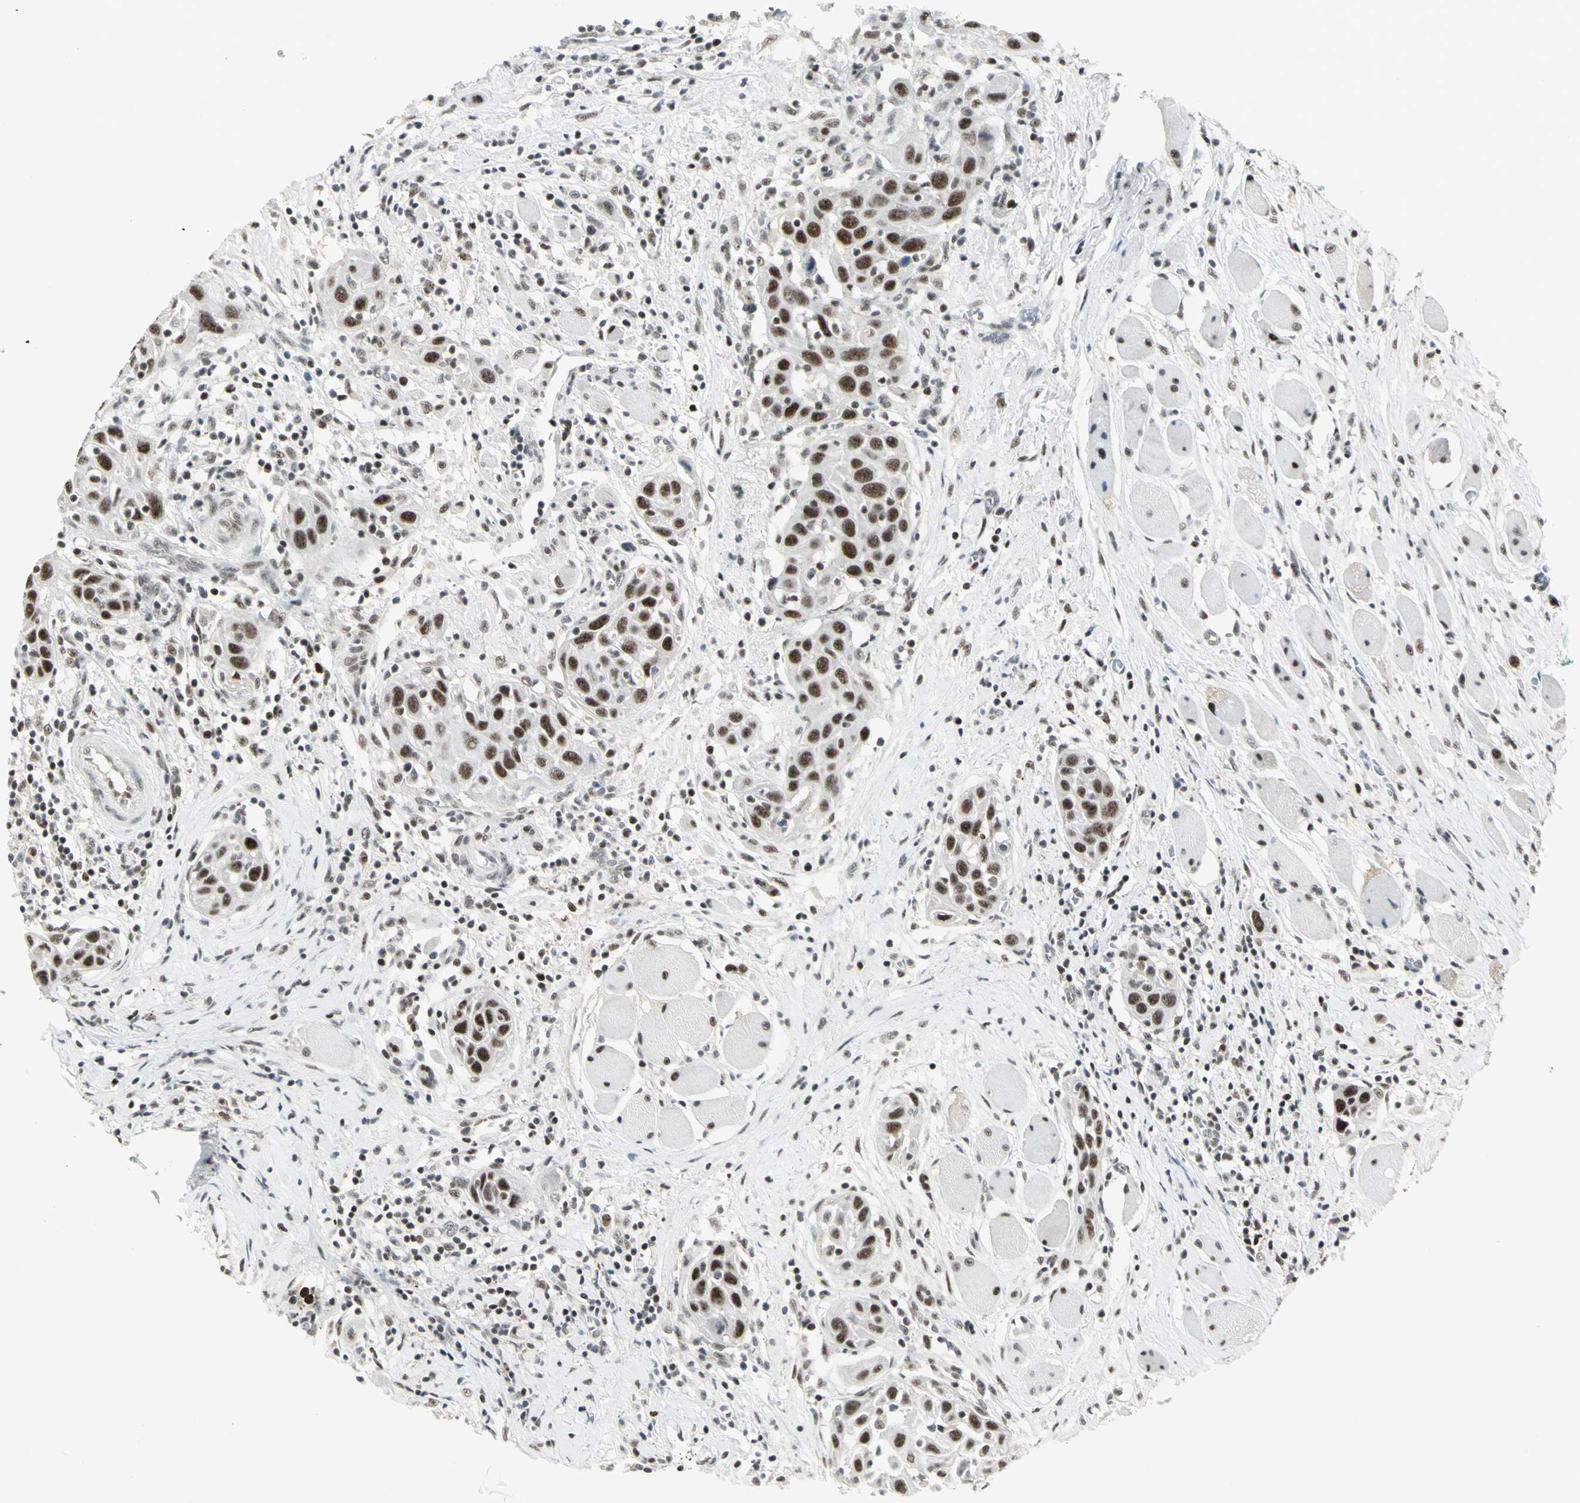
{"staining": {"intensity": "strong", "quantity": ">75%", "location": "nuclear"}, "tissue": "head and neck cancer", "cell_type": "Tumor cells", "image_type": "cancer", "snomed": [{"axis": "morphology", "description": "Squamous cell carcinoma, NOS"}, {"axis": "topography", "description": "Oral tissue"}, {"axis": "topography", "description": "Head-Neck"}], "caption": "There is high levels of strong nuclear staining in tumor cells of head and neck cancer (squamous cell carcinoma), as demonstrated by immunohistochemical staining (brown color).", "gene": "CCNT1", "patient": {"sex": "female", "age": 50}}